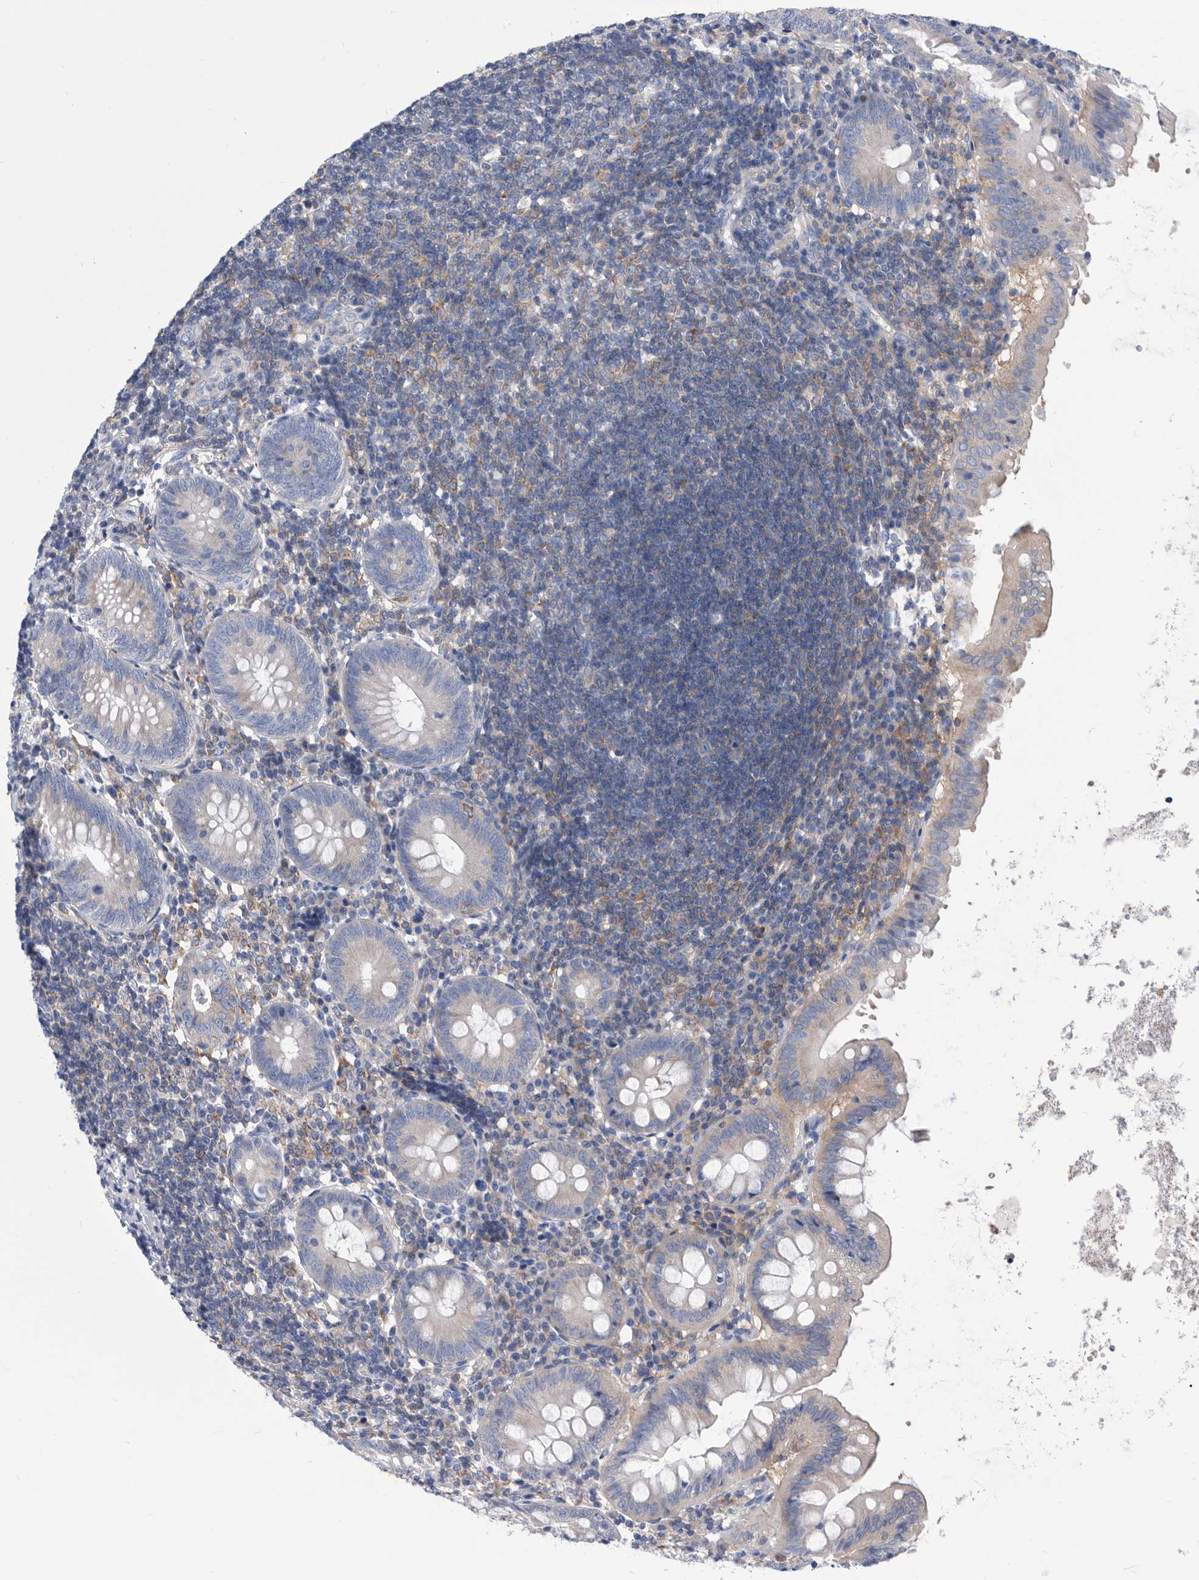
{"staining": {"intensity": "weak", "quantity": "<25%", "location": "cytoplasmic/membranous"}, "tissue": "appendix", "cell_type": "Glandular cells", "image_type": "normal", "snomed": [{"axis": "morphology", "description": "Normal tissue, NOS"}, {"axis": "topography", "description": "Appendix"}], "caption": "Appendix was stained to show a protein in brown. There is no significant staining in glandular cells. (Immunohistochemistry (ihc), brightfield microscopy, high magnification).", "gene": "SMG7", "patient": {"sex": "female", "age": 54}}